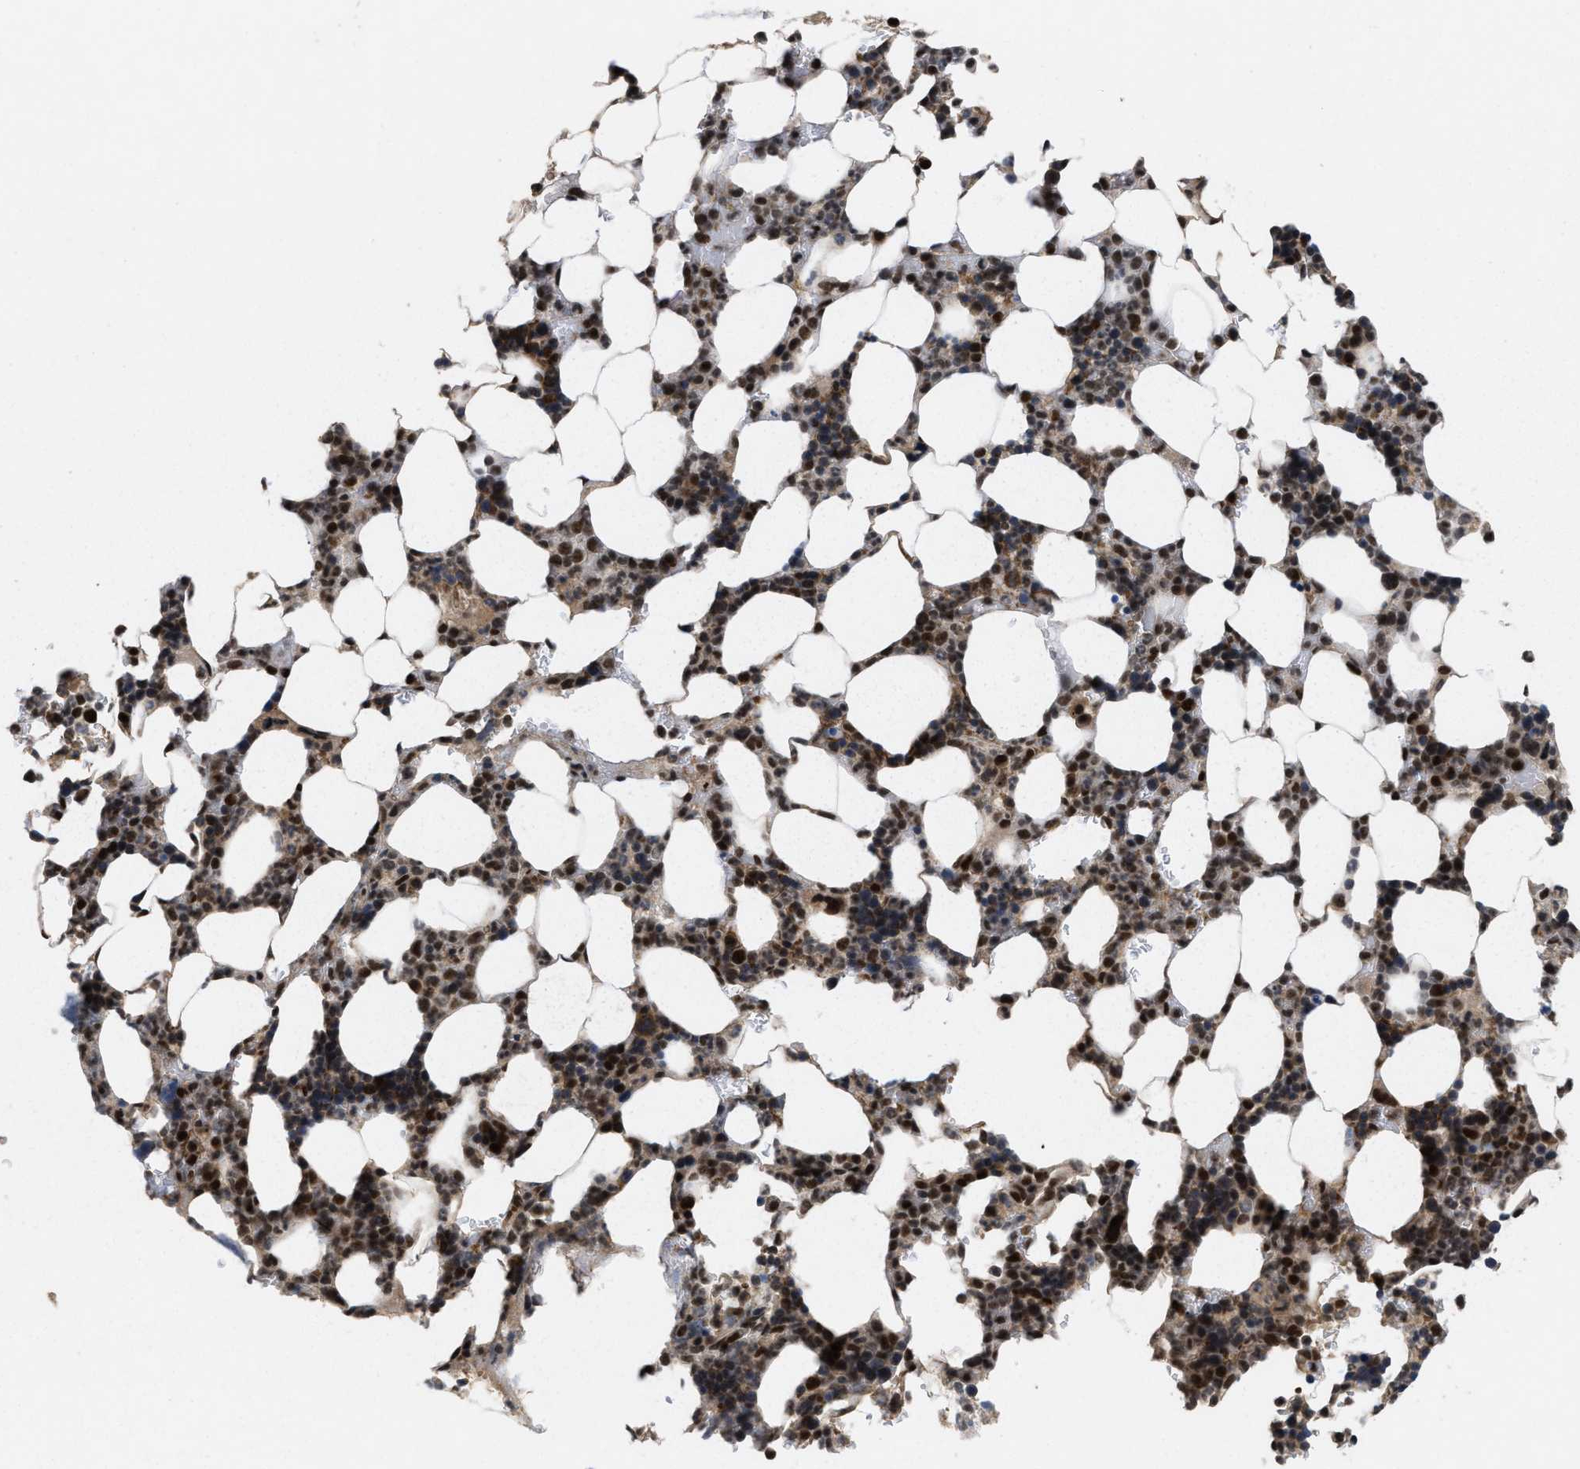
{"staining": {"intensity": "moderate", "quantity": "25%-75%", "location": "nuclear"}, "tissue": "bone marrow", "cell_type": "Hematopoietic cells", "image_type": "normal", "snomed": [{"axis": "morphology", "description": "Normal tissue, NOS"}, {"axis": "topography", "description": "Bone marrow"}], "caption": "Bone marrow was stained to show a protein in brown. There is medium levels of moderate nuclear expression in approximately 25%-75% of hematopoietic cells. The staining was performed using DAB (3,3'-diaminobenzidine) to visualize the protein expression in brown, while the nuclei were stained in blue with hematoxylin (Magnification: 20x).", "gene": "ZNF346", "patient": {"sex": "female", "age": 81}}